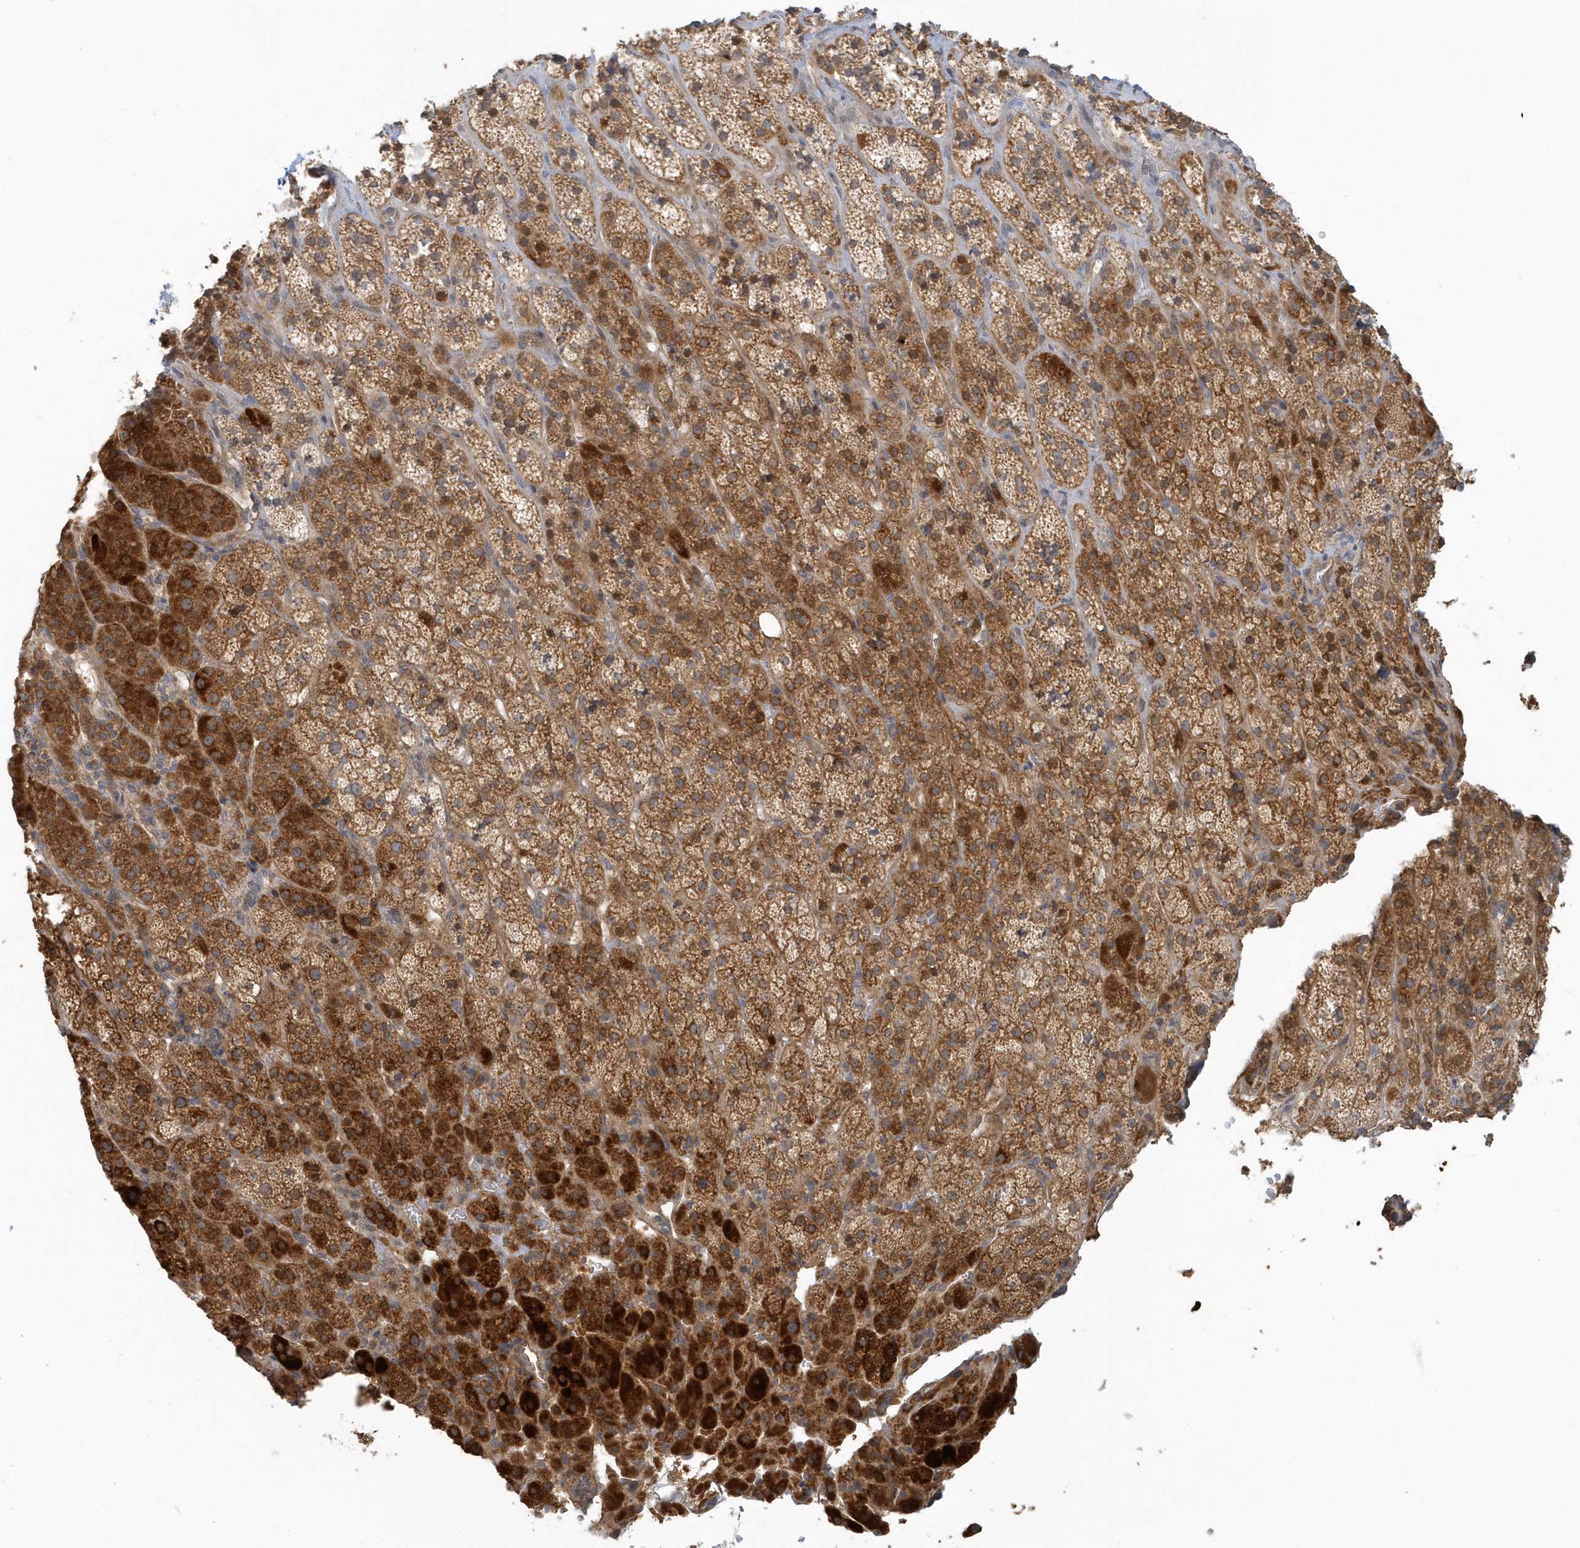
{"staining": {"intensity": "moderate", "quantity": ">75%", "location": "cytoplasmic/membranous"}, "tissue": "adrenal gland", "cell_type": "Glandular cells", "image_type": "normal", "snomed": [{"axis": "morphology", "description": "Normal tissue, NOS"}, {"axis": "topography", "description": "Adrenal gland"}], "caption": "Adrenal gland stained with IHC reveals moderate cytoplasmic/membranous positivity in approximately >75% of glandular cells.", "gene": "THG1L", "patient": {"sex": "female", "age": 57}}